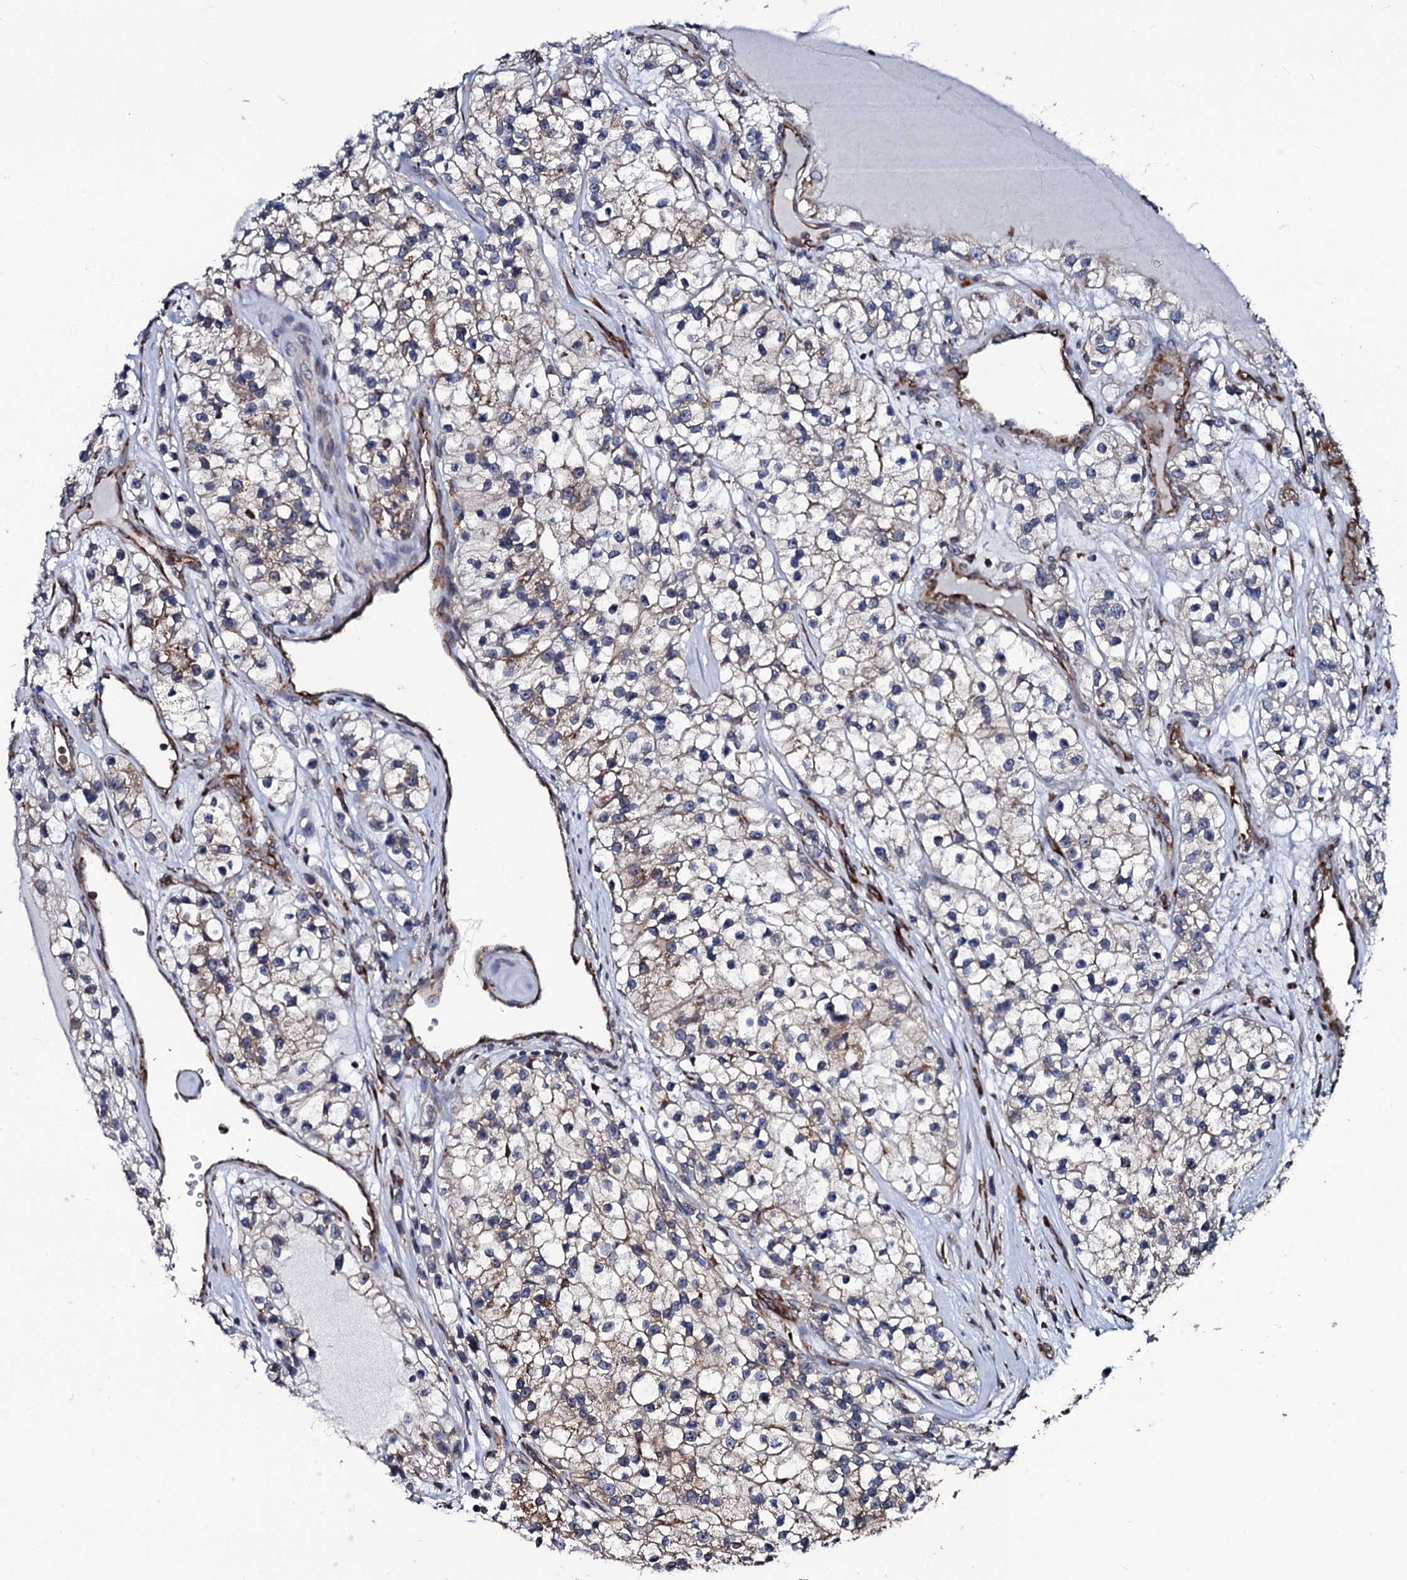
{"staining": {"intensity": "weak", "quantity": "<25%", "location": "cytoplasmic/membranous"}, "tissue": "renal cancer", "cell_type": "Tumor cells", "image_type": "cancer", "snomed": [{"axis": "morphology", "description": "Adenocarcinoma, NOS"}, {"axis": "topography", "description": "Kidney"}], "caption": "Tumor cells show no significant expression in renal cancer (adenocarcinoma). (DAB (3,3'-diaminobenzidine) immunohistochemistry (IHC), high magnification).", "gene": "SPTY2D1", "patient": {"sex": "female", "age": 57}}